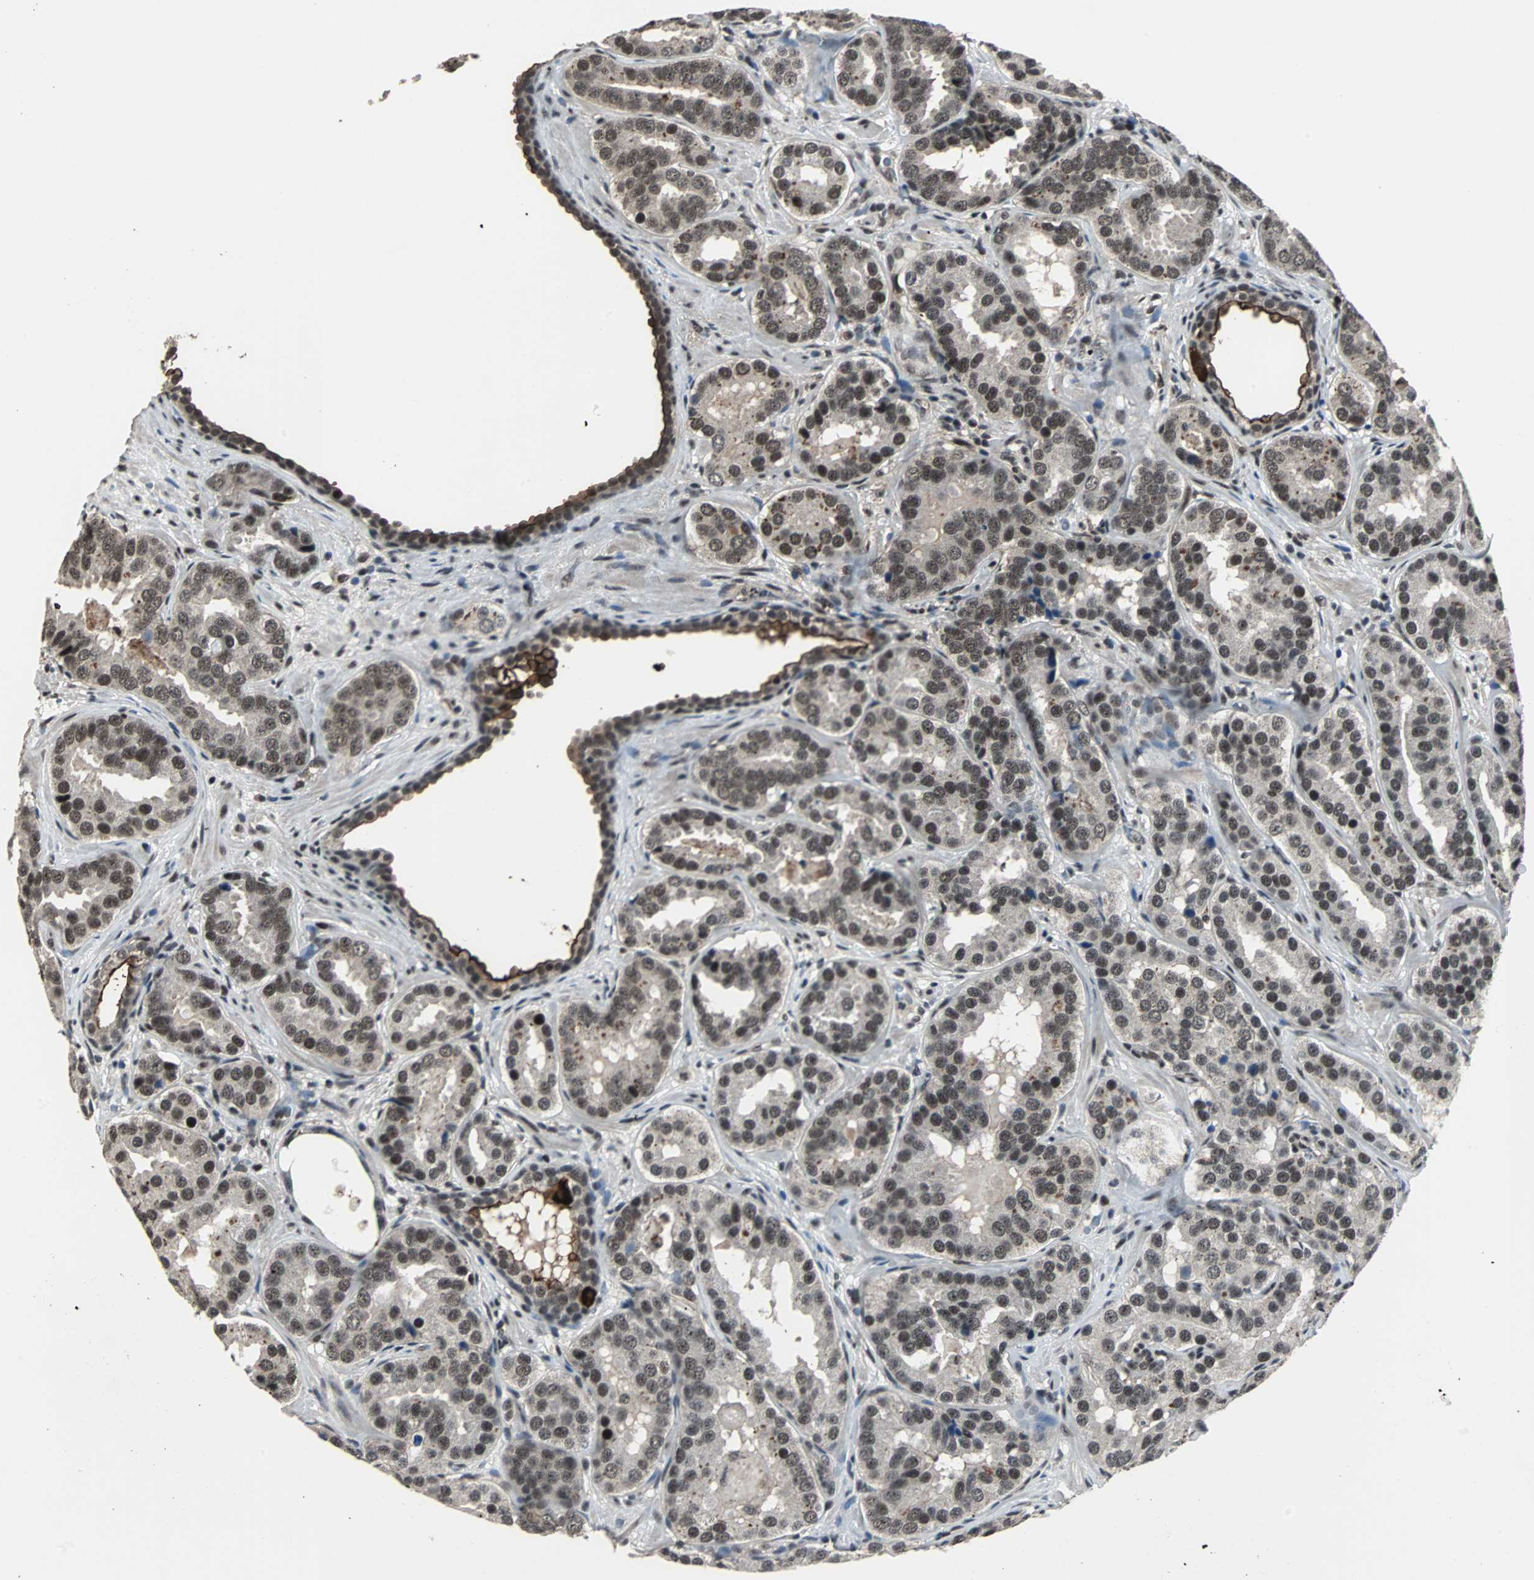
{"staining": {"intensity": "moderate", "quantity": ">75%", "location": "cytoplasmic/membranous,nuclear"}, "tissue": "prostate cancer", "cell_type": "Tumor cells", "image_type": "cancer", "snomed": [{"axis": "morphology", "description": "Adenocarcinoma, Low grade"}, {"axis": "topography", "description": "Prostate"}], "caption": "A photomicrograph showing moderate cytoplasmic/membranous and nuclear staining in about >75% of tumor cells in low-grade adenocarcinoma (prostate), as visualized by brown immunohistochemical staining.", "gene": "MKX", "patient": {"sex": "male", "age": 59}}